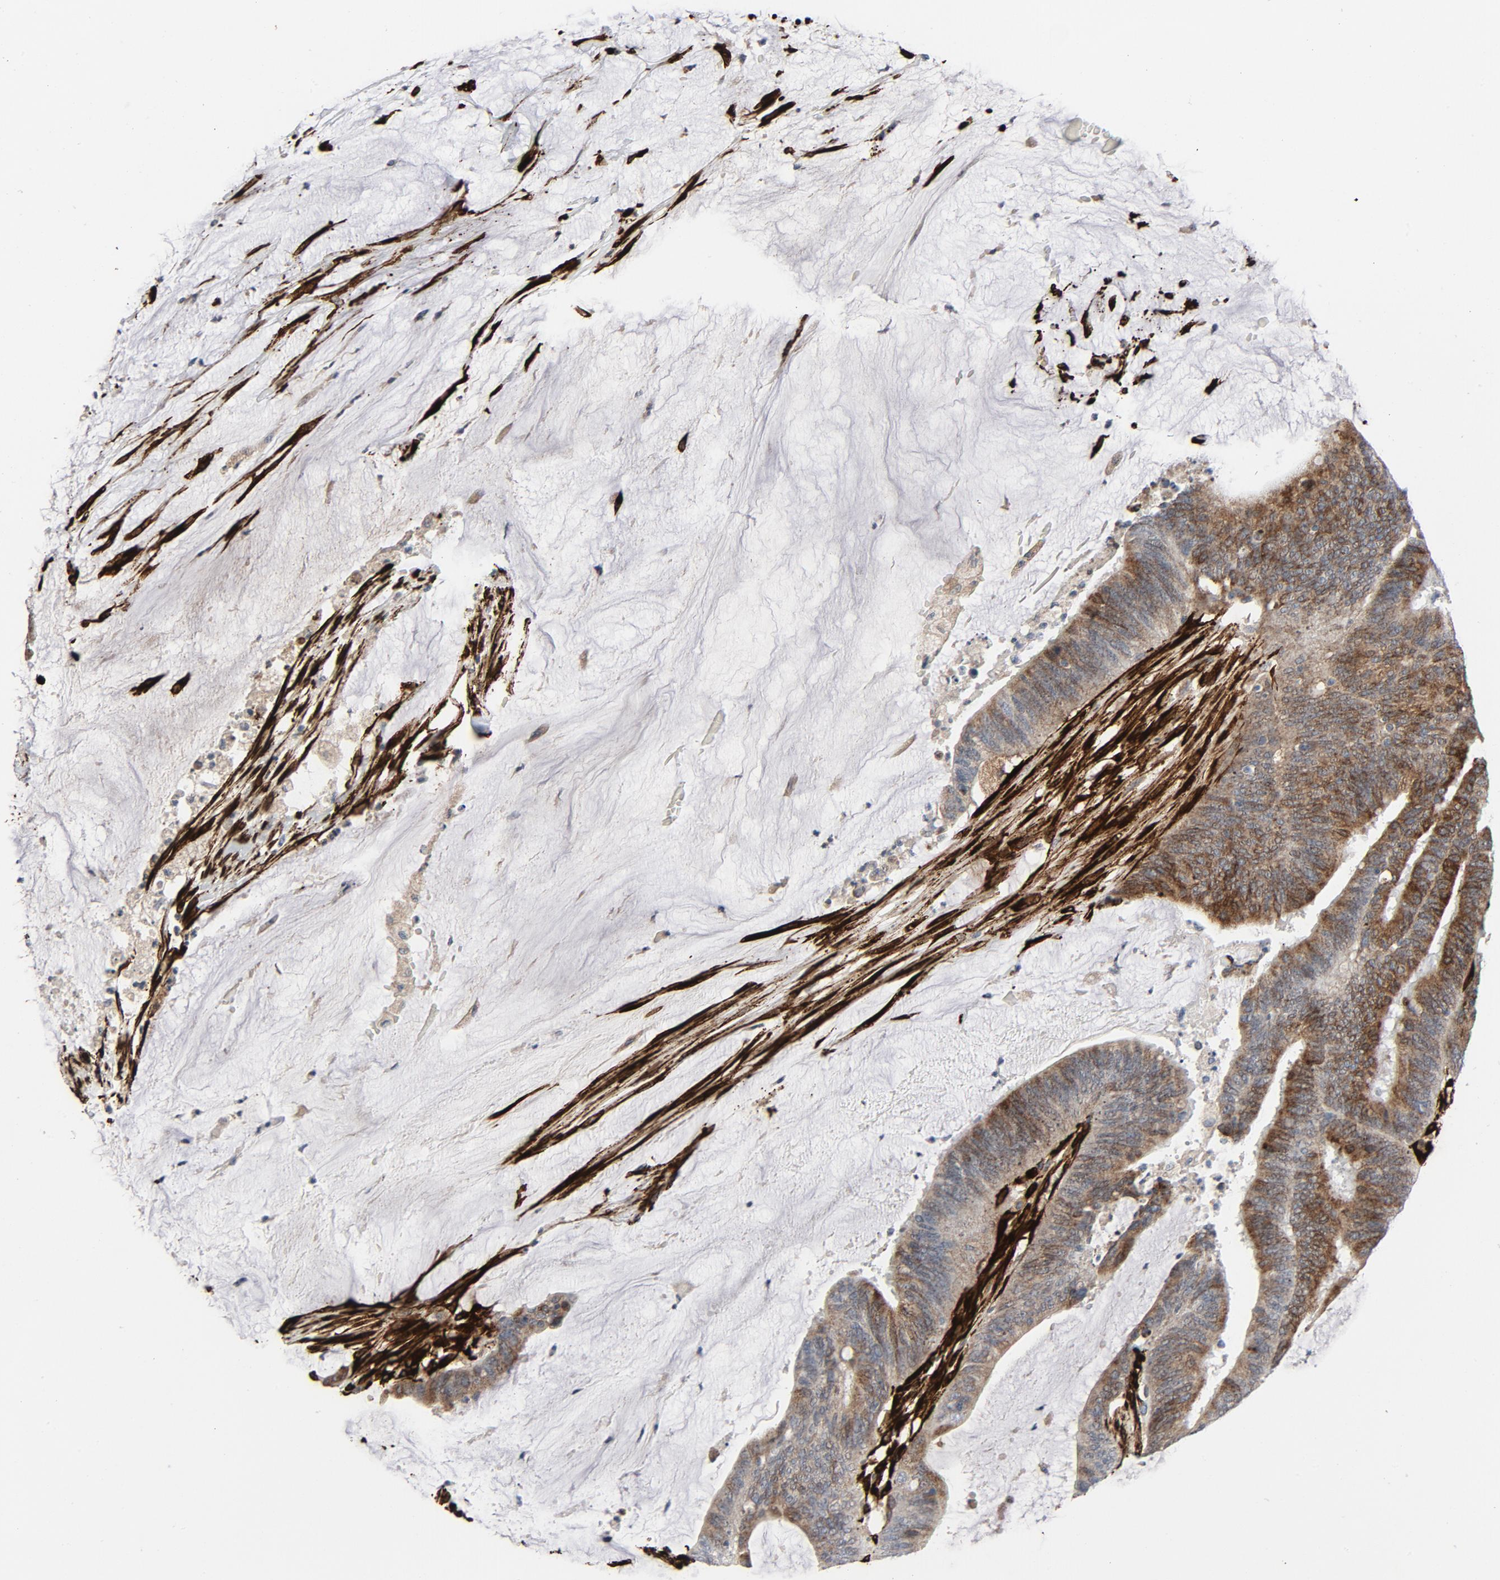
{"staining": {"intensity": "moderate", "quantity": ">75%", "location": "cytoplasmic/membranous"}, "tissue": "colorectal cancer", "cell_type": "Tumor cells", "image_type": "cancer", "snomed": [{"axis": "morphology", "description": "Adenocarcinoma, NOS"}, {"axis": "topography", "description": "Rectum"}], "caption": "Immunohistochemical staining of adenocarcinoma (colorectal) shows medium levels of moderate cytoplasmic/membranous positivity in about >75% of tumor cells. The protein of interest is stained brown, and the nuclei are stained in blue (DAB (3,3'-diaminobenzidine) IHC with brightfield microscopy, high magnification).", "gene": "SERPINH1", "patient": {"sex": "female", "age": 66}}